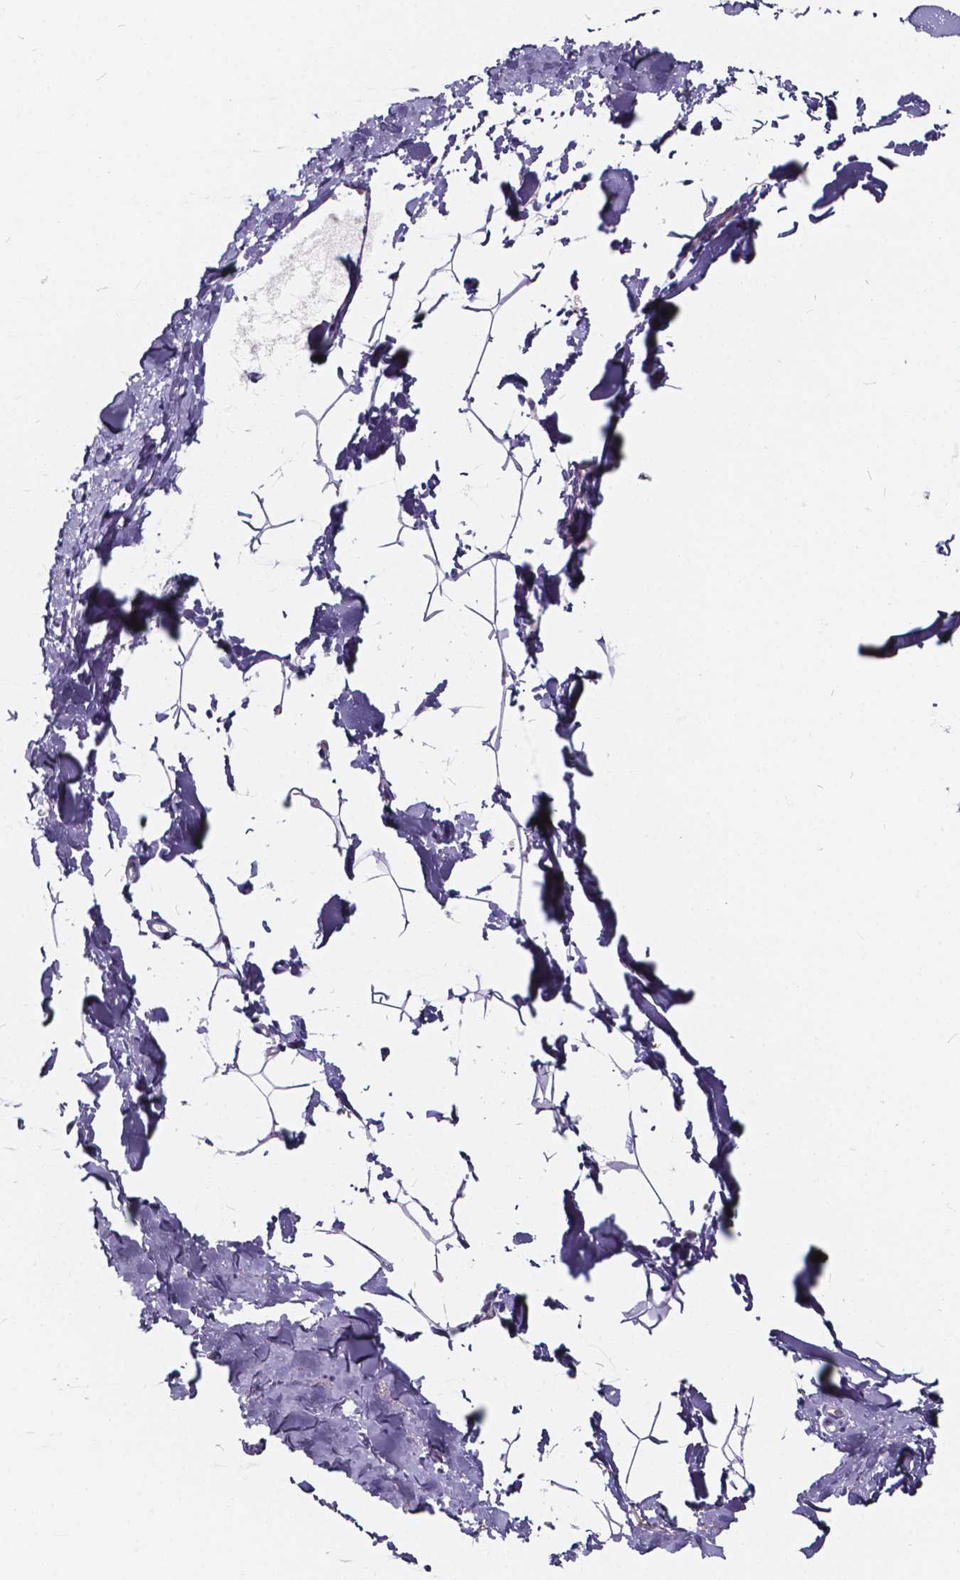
{"staining": {"intensity": "negative", "quantity": "none", "location": "none"}, "tissue": "breast", "cell_type": "Adipocytes", "image_type": "normal", "snomed": [{"axis": "morphology", "description": "Normal tissue, NOS"}, {"axis": "topography", "description": "Breast"}], "caption": "High magnification brightfield microscopy of unremarkable breast stained with DAB (3,3'-diaminobenzidine) (brown) and counterstained with hematoxylin (blue): adipocytes show no significant expression. (Stains: DAB immunohistochemistry (IHC) with hematoxylin counter stain, Microscopy: brightfield microscopy at high magnification).", "gene": "SPEF2", "patient": {"sex": "female", "age": 32}}